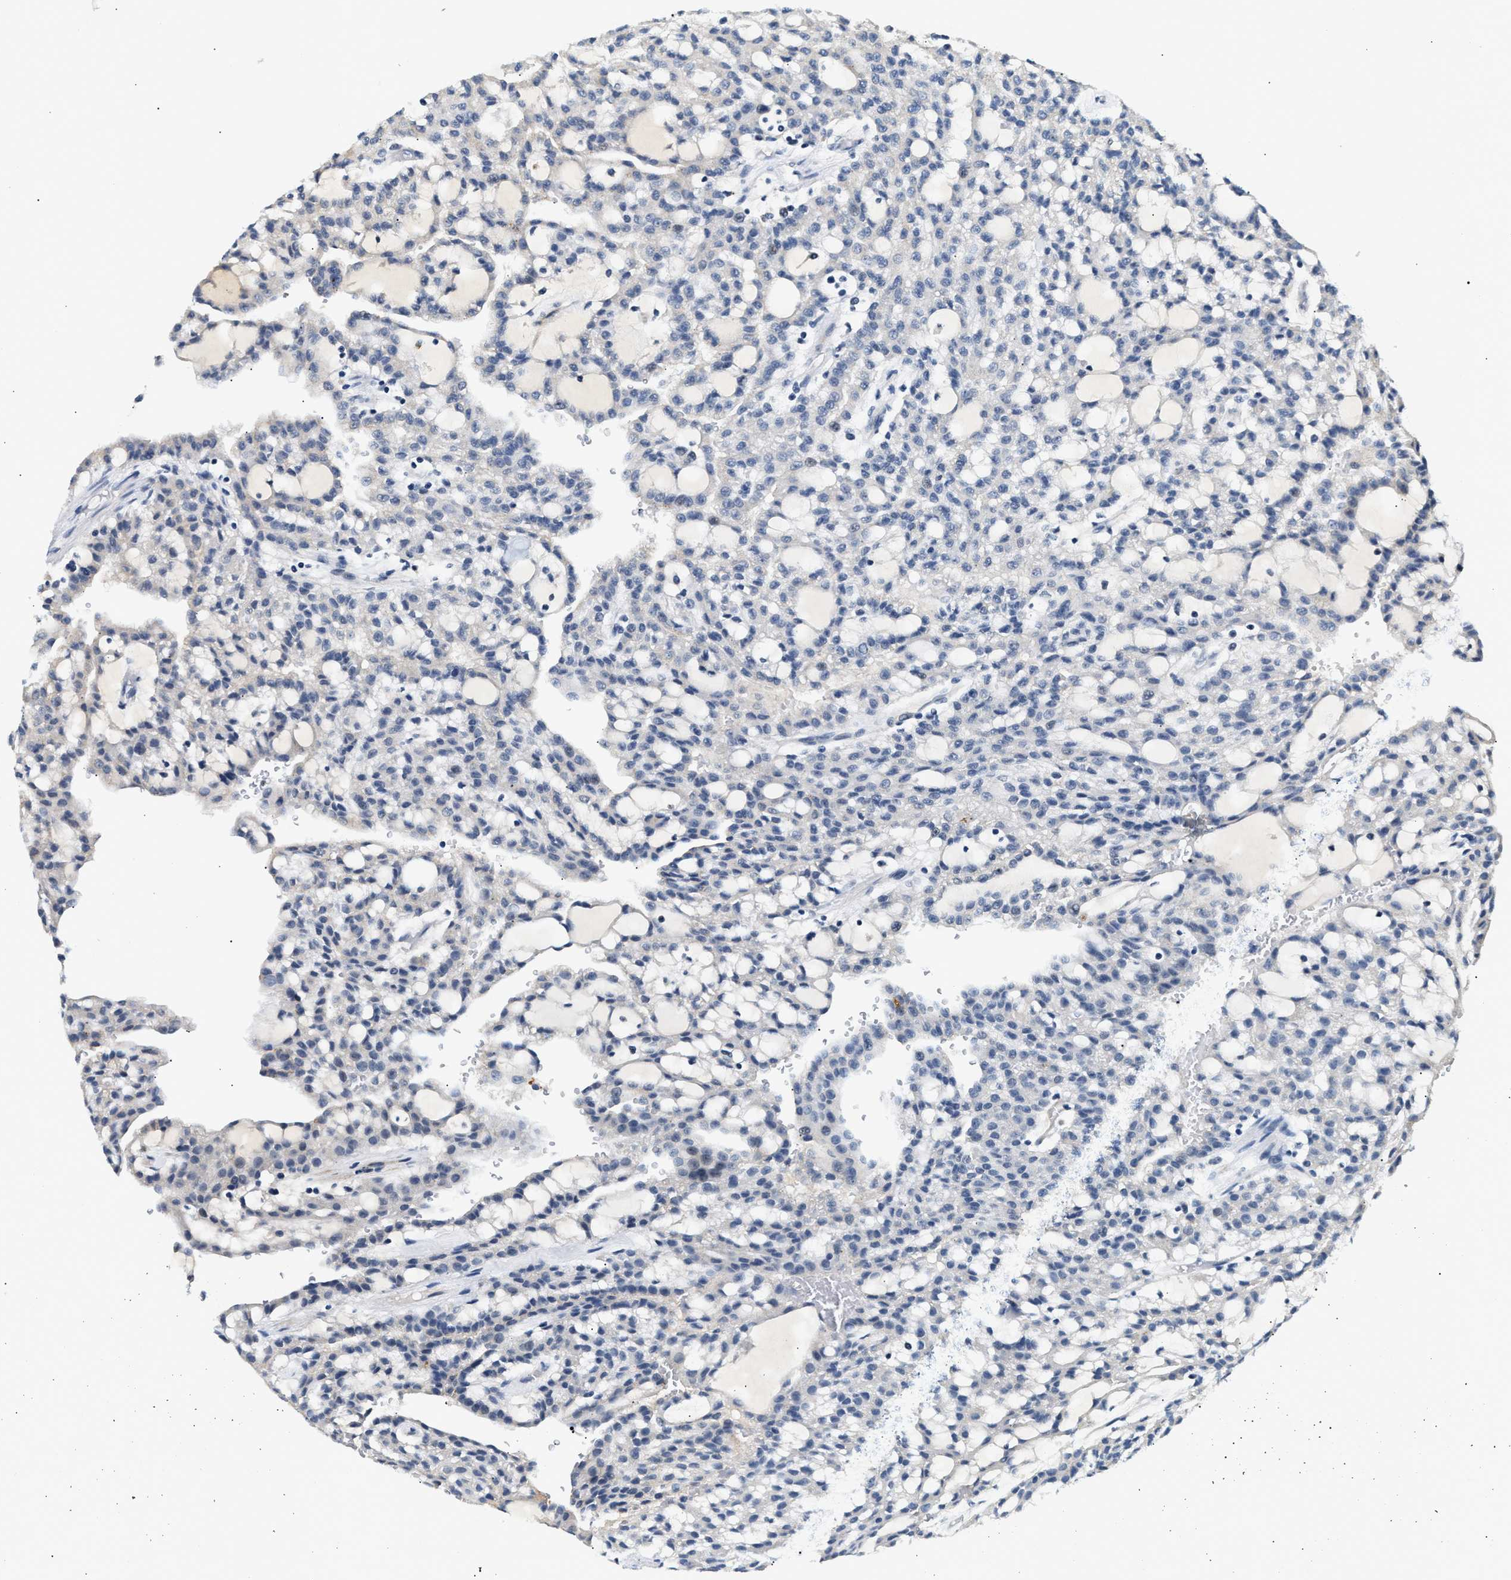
{"staining": {"intensity": "negative", "quantity": "none", "location": "none"}, "tissue": "renal cancer", "cell_type": "Tumor cells", "image_type": "cancer", "snomed": [{"axis": "morphology", "description": "Adenocarcinoma, NOS"}, {"axis": "topography", "description": "Kidney"}], "caption": "Tumor cells are negative for brown protein staining in renal cancer (adenocarcinoma). (DAB (3,3'-diaminobenzidine) immunohistochemistry, high magnification).", "gene": "MED22", "patient": {"sex": "male", "age": 63}}